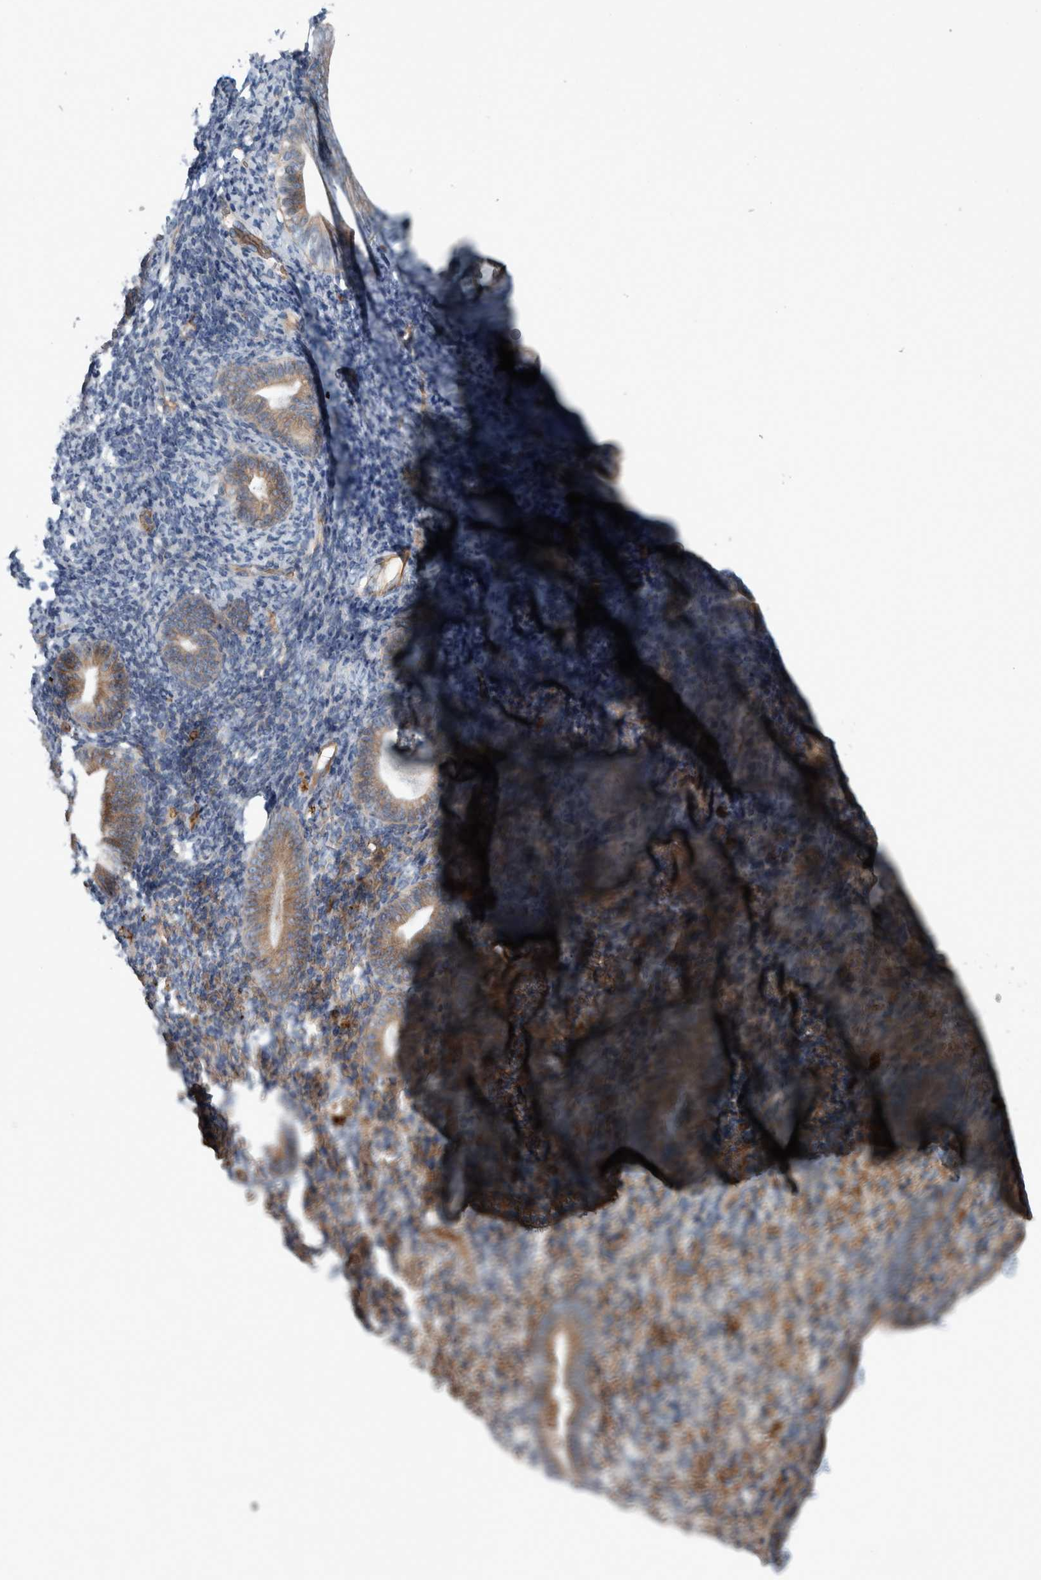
{"staining": {"intensity": "negative", "quantity": "none", "location": "none"}, "tissue": "endometrium", "cell_type": "Cells in endometrial stroma", "image_type": "normal", "snomed": [{"axis": "morphology", "description": "Normal tissue, NOS"}, {"axis": "topography", "description": "Endometrium"}], "caption": "DAB (3,3'-diaminobenzidine) immunohistochemical staining of unremarkable endometrium displays no significant staining in cells in endometrial stroma. Nuclei are stained in blue.", "gene": "GLT8D2", "patient": {"sex": "female", "age": 51}}